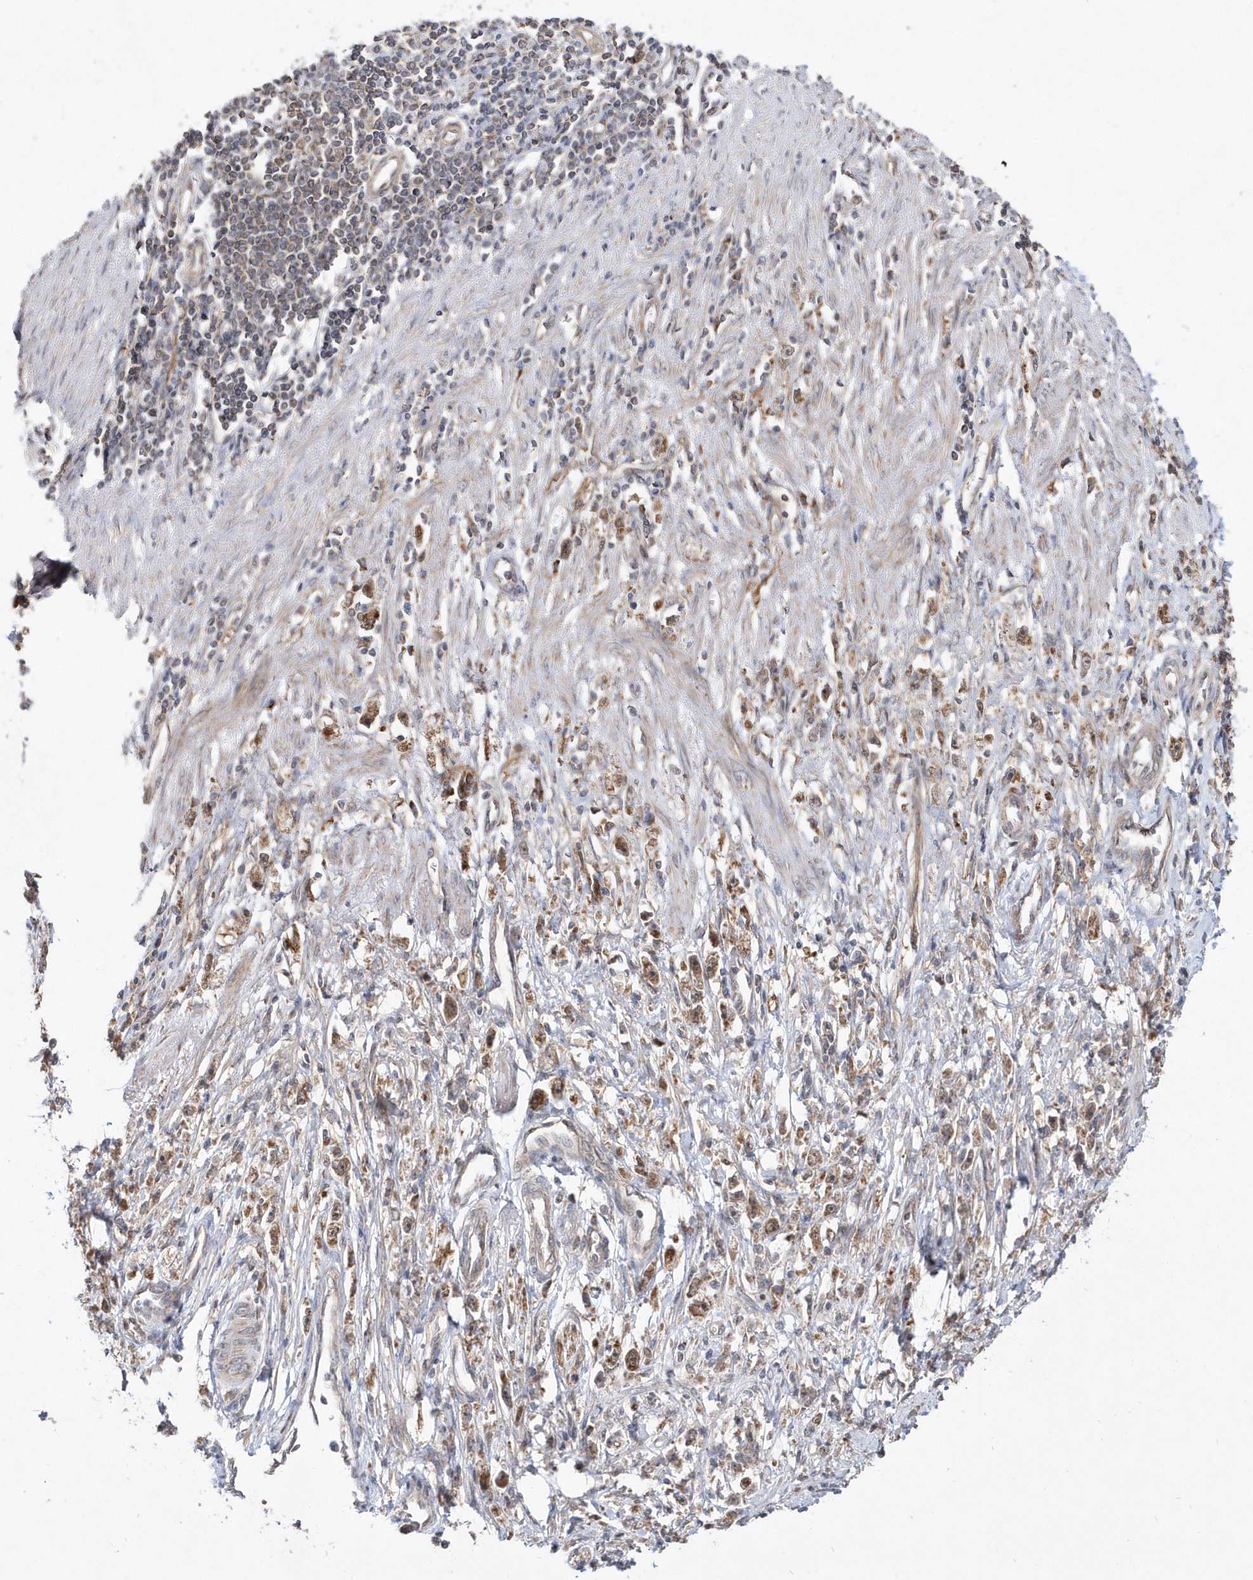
{"staining": {"intensity": "moderate", "quantity": "25%-75%", "location": "cytoplasmic/membranous,nuclear"}, "tissue": "stomach cancer", "cell_type": "Tumor cells", "image_type": "cancer", "snomed": [{"axis": "morphology", "description": "Adenocarcinoma, NOS"}, {"axis": "topography", "description": "Stomach"}], "caption": "A high-resolution photomicrograph shows immunohistochemistry (IHC) staining of stomach cancer (adenocarcinoma), which reveals moderate cytoplasmic/membranous and nuclear expression in approximately 25%-75% of tumor cells.", "gene": "DALRD3", "patient": {"sex": "female", "age": 59}}